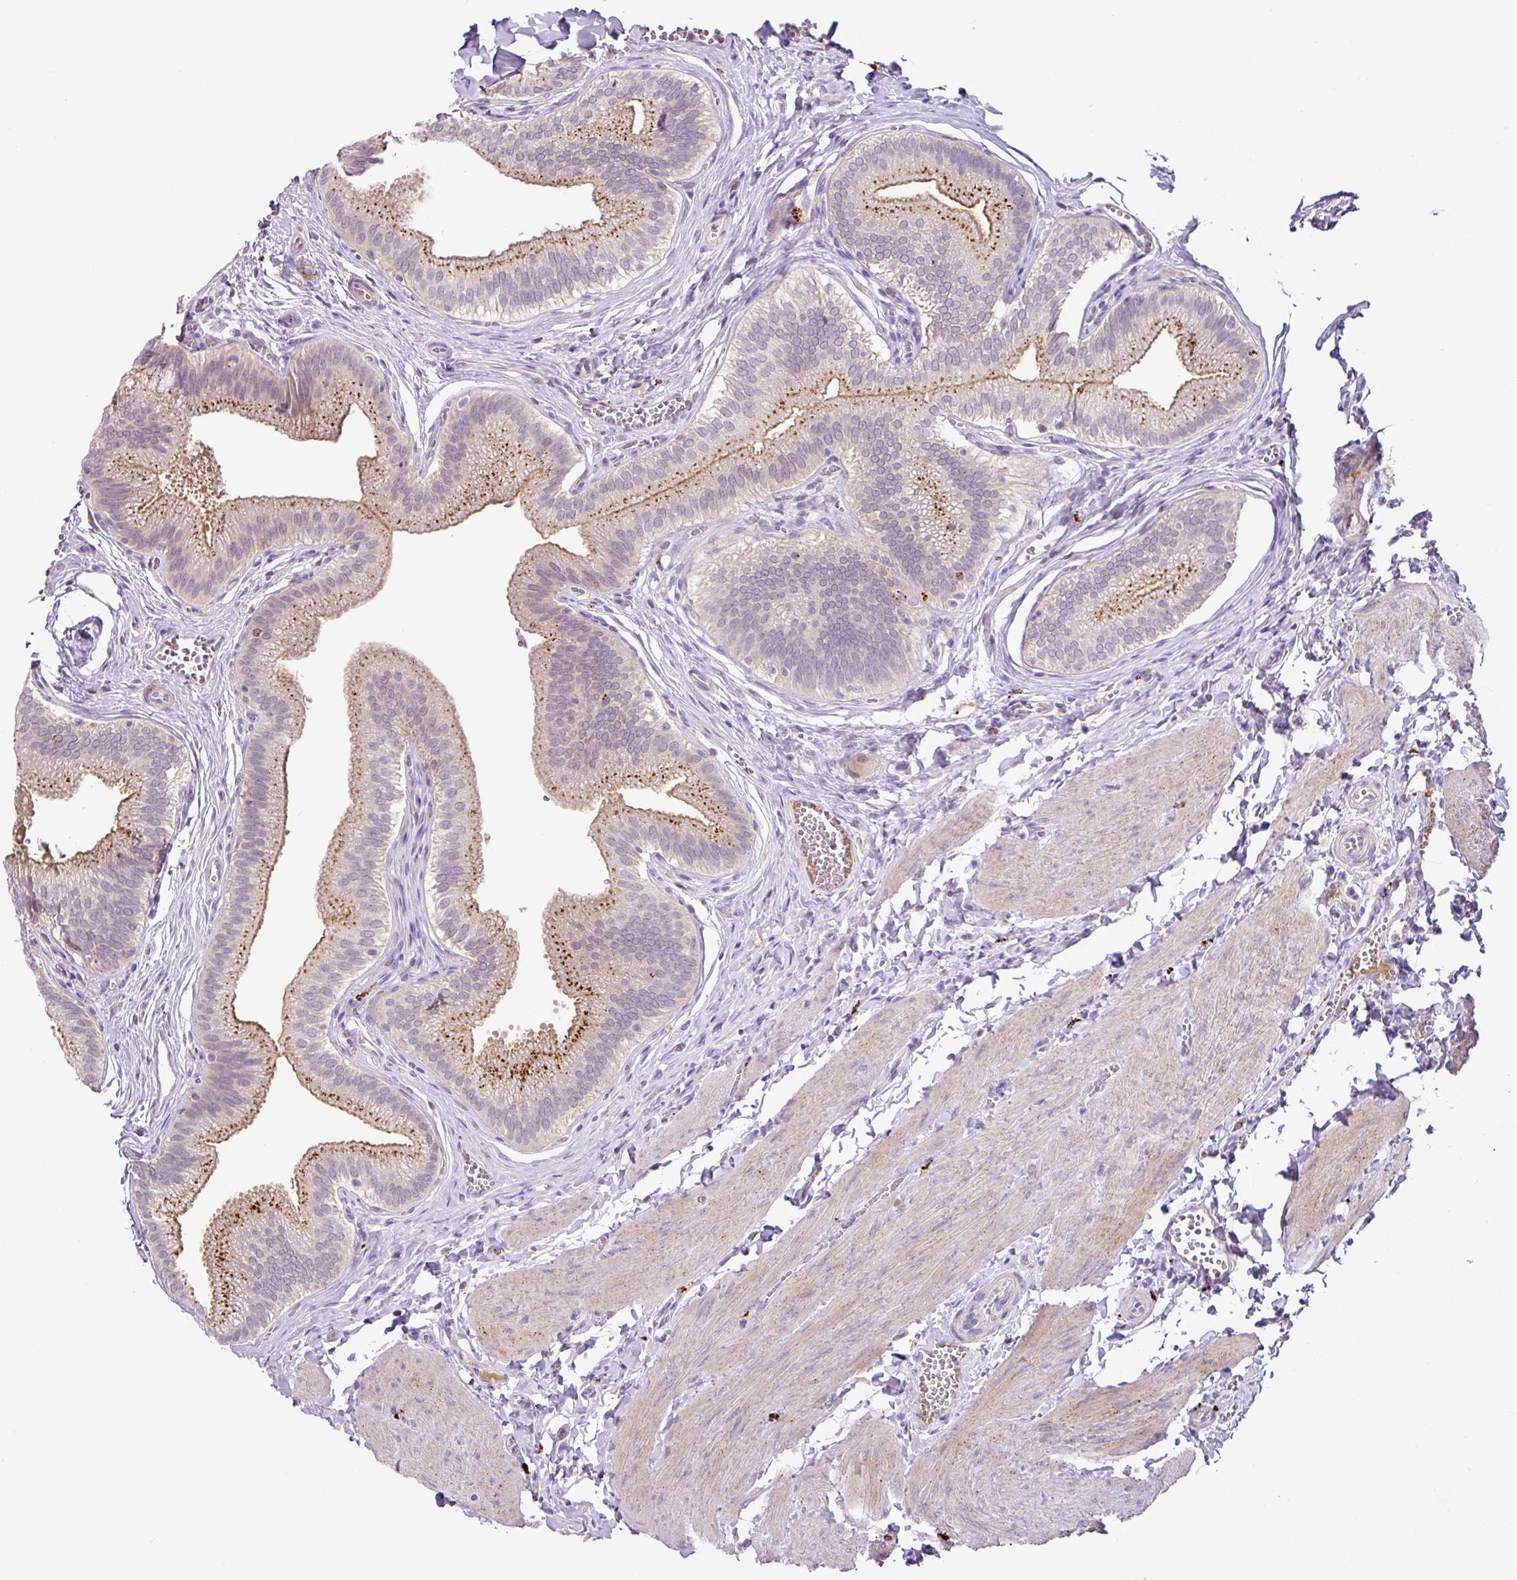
{"staining": {"intensity": "moderate", "quantity": "25%-75%", "location": "cytoplasmic/membranous"}, "tissue": "gallbladder", "cell_type": "Glandular cells", "image_type": "normal", "snomed": [{"axis": "morphology", "description": "Normal tissue, NOS"}, {"axis": "topography", "description": "Gallbladder"}], "caption": "Human gallbladder stained with a protein marker shows moderate staining in glandular cells.", "gene": "PLEKHH3", "patient": {"sex": "male", "age": 17}}